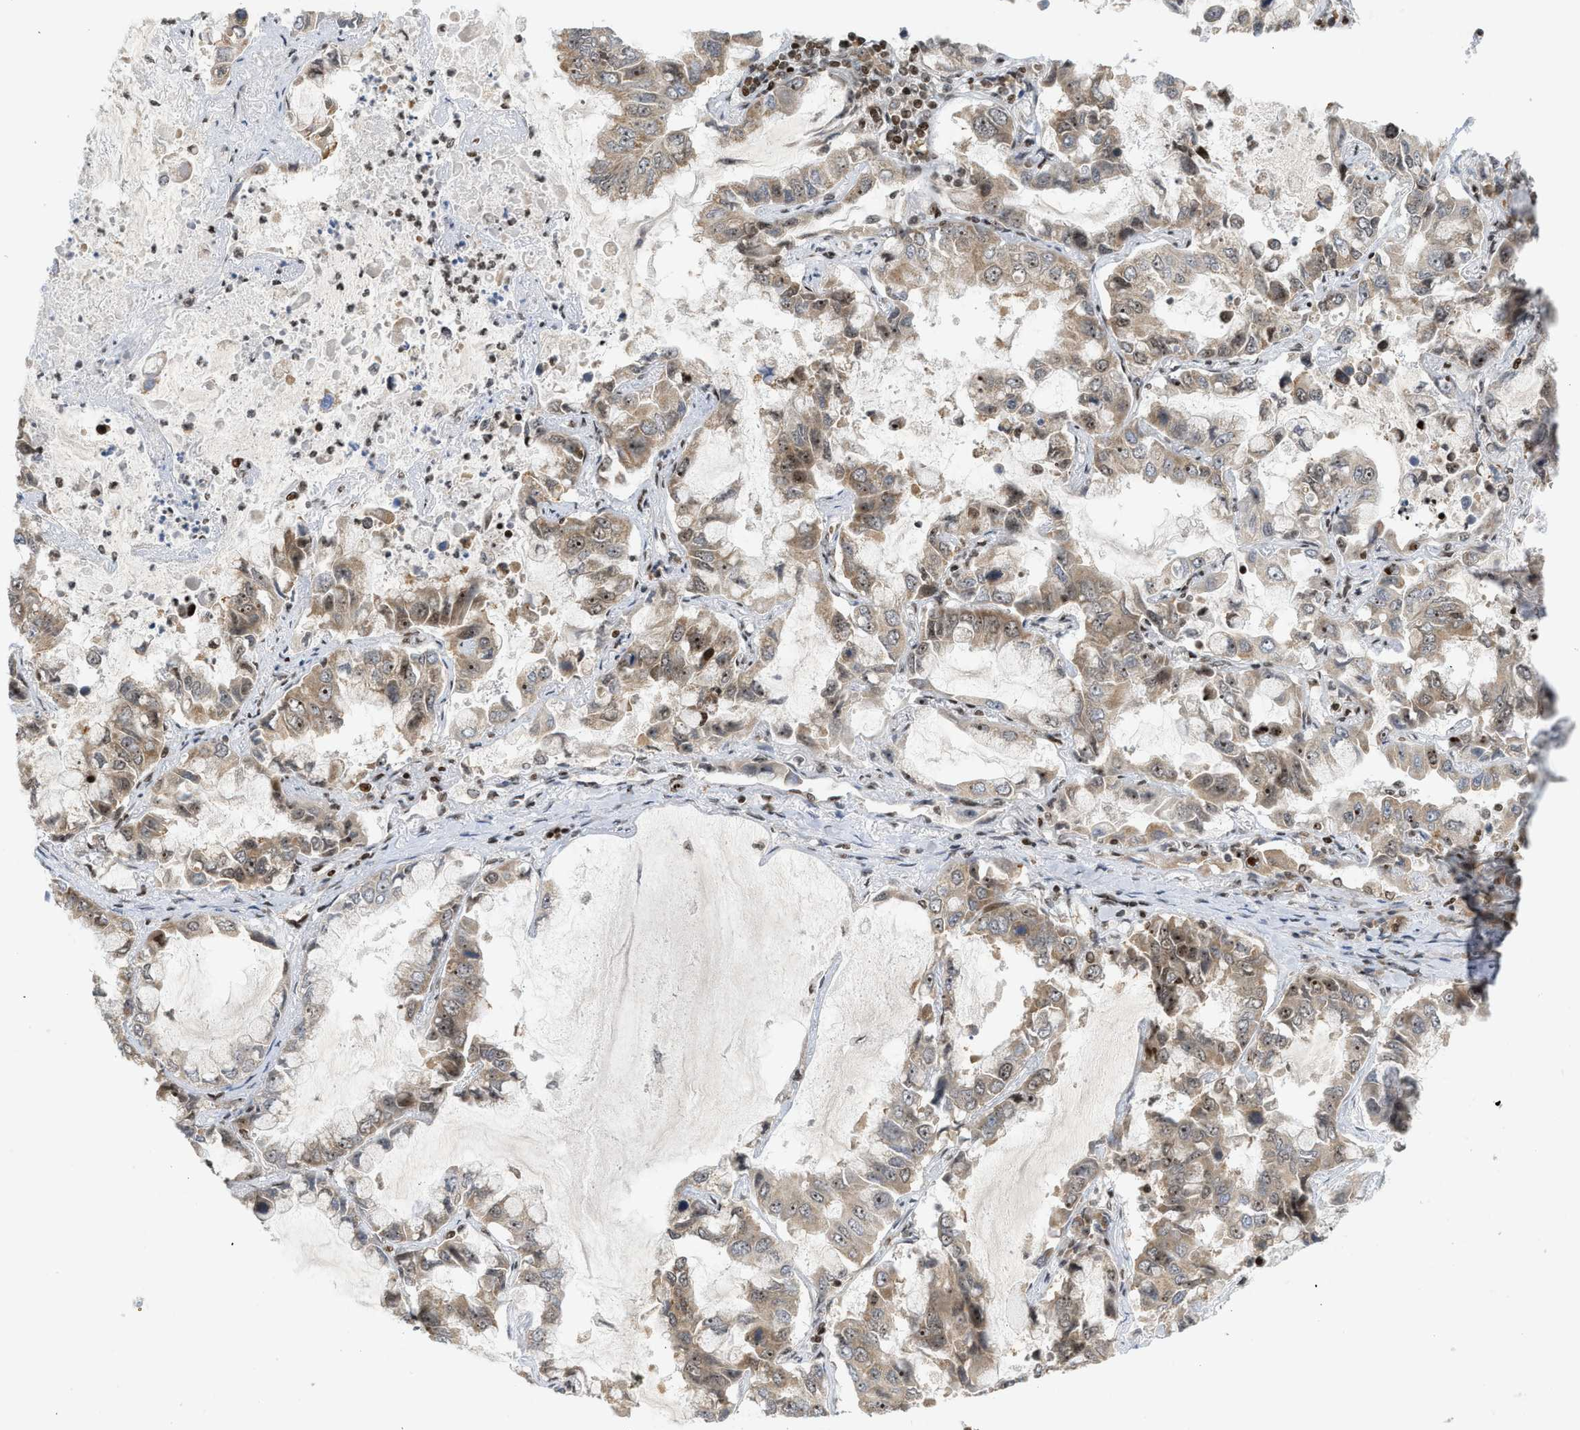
{"staining": {"intensity": "weak", "quantity": ">75%", "location": "cytoplasmic/membranous,nuclear"}, "tissue": "lung cancer", "cell_type": "Tumor cells", "image_type": "cancer", "snomed": [{"axis": "morphology", "description": "Adenocarcinoma, NOS"}, {"axis": "topography", "description": "Lung"}], "caption": "Brown immunohistochemical staining in adenocarcinoma (lung) demonstrates weak cytoplasmic/membranous and nuclear positivity in about >75% of tumor cells.", "gene": "ZNF22", "patient": {"sex": "male", "age": 64}}